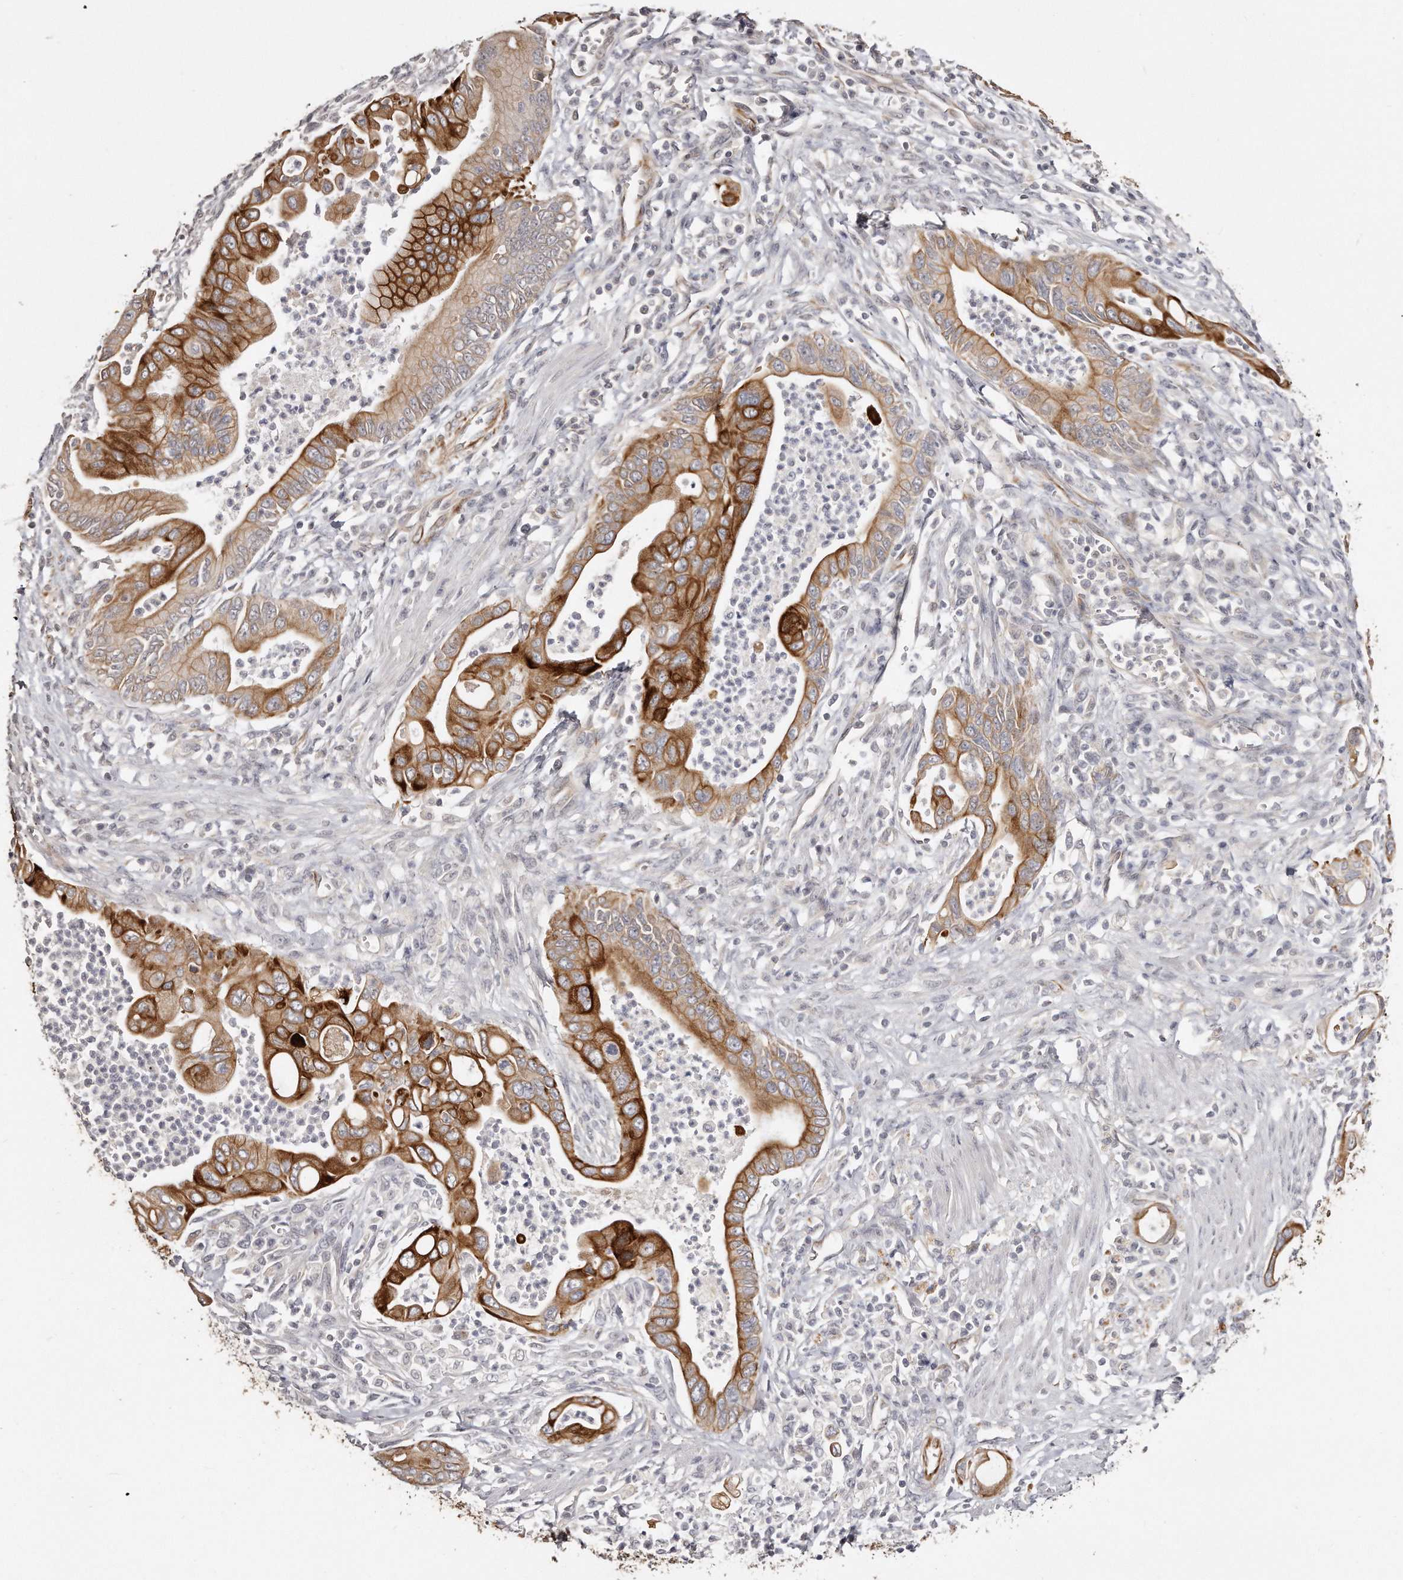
{"staining": {"intensity": "strong", "quantity": ">75%", "location": "cytoplasmic/membranous"}, "tissue": "pancreatic cancer", "cell_type": "Tumor cells", "image_type": "cancer", "snomed": [{"axis": "morphology", "description": "Adenocarcinoma, NOS"}, {"axis": "topography", "description": "Pancreas"}], "caption": "Immunohistochemical staining of human pancreatic cancer demonstrates high levels of strong cytoplasmic/membranous staining in approximately >75% of tumor cells. (DAB (3,3'-diaminobenzidine) IHC with brightfield microscopy, high magnification).", "gene": "ZYG11A", "patient": {"sex": "male", "age": 78}}